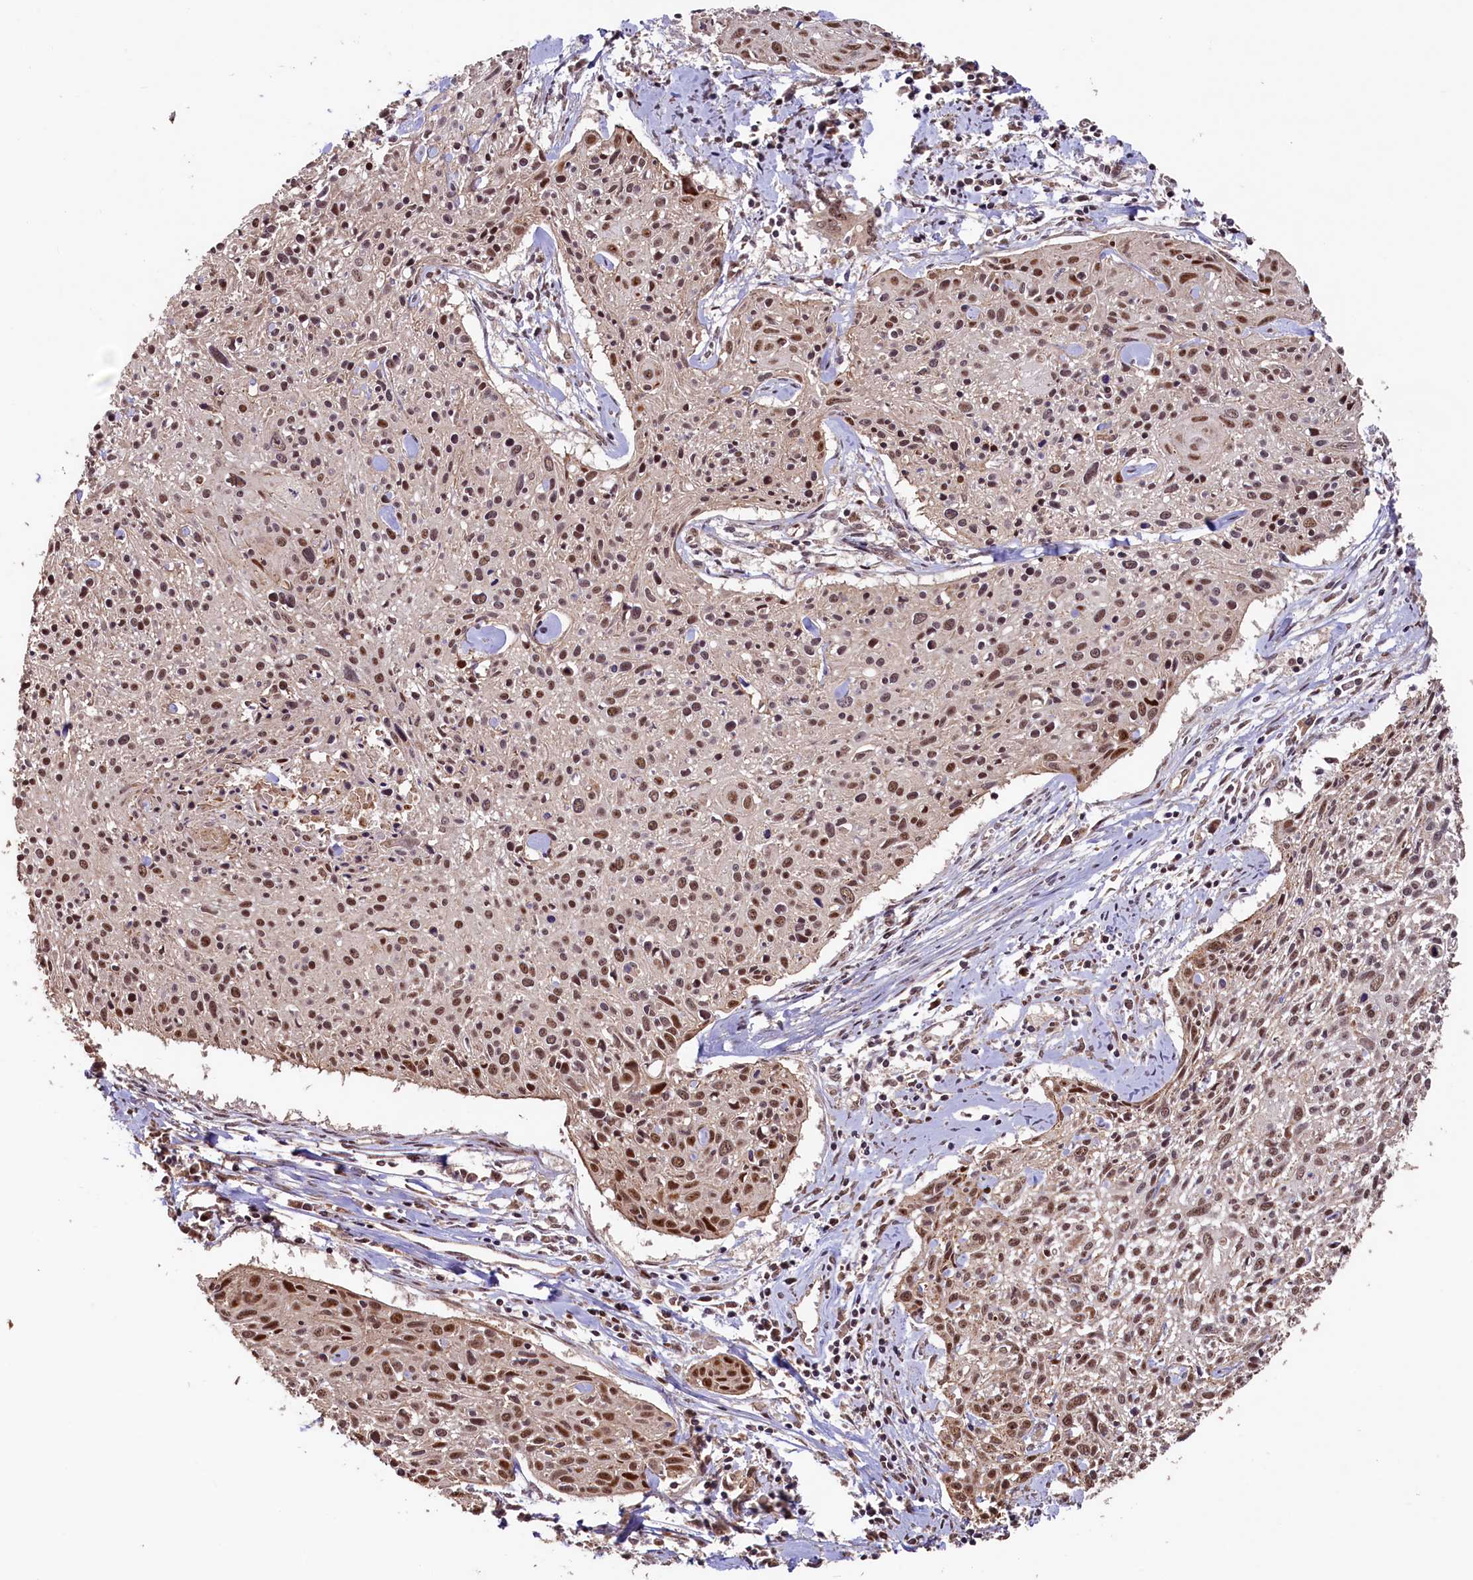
{"staining": {"intensity": "moderate", "quantity": ">75%", "location": "nuclear"}, "tissue": "cervical cancer", "cell_type": "Tumor cells", "image_type": "cancer", "snomed": [{"axis": "morphology", "description": "Squamous cell carcinoma, NOS"}, {"axis": "topography", "description": "Cervix"}], "caption": "This is a photomicrograph of IHC staining of cervical squamous cell carcinoma, which shows moderate expression in the nuclear of tumor cells.", "gene": "SHPRH", "patient": {"sex": "female", "age": 51}}